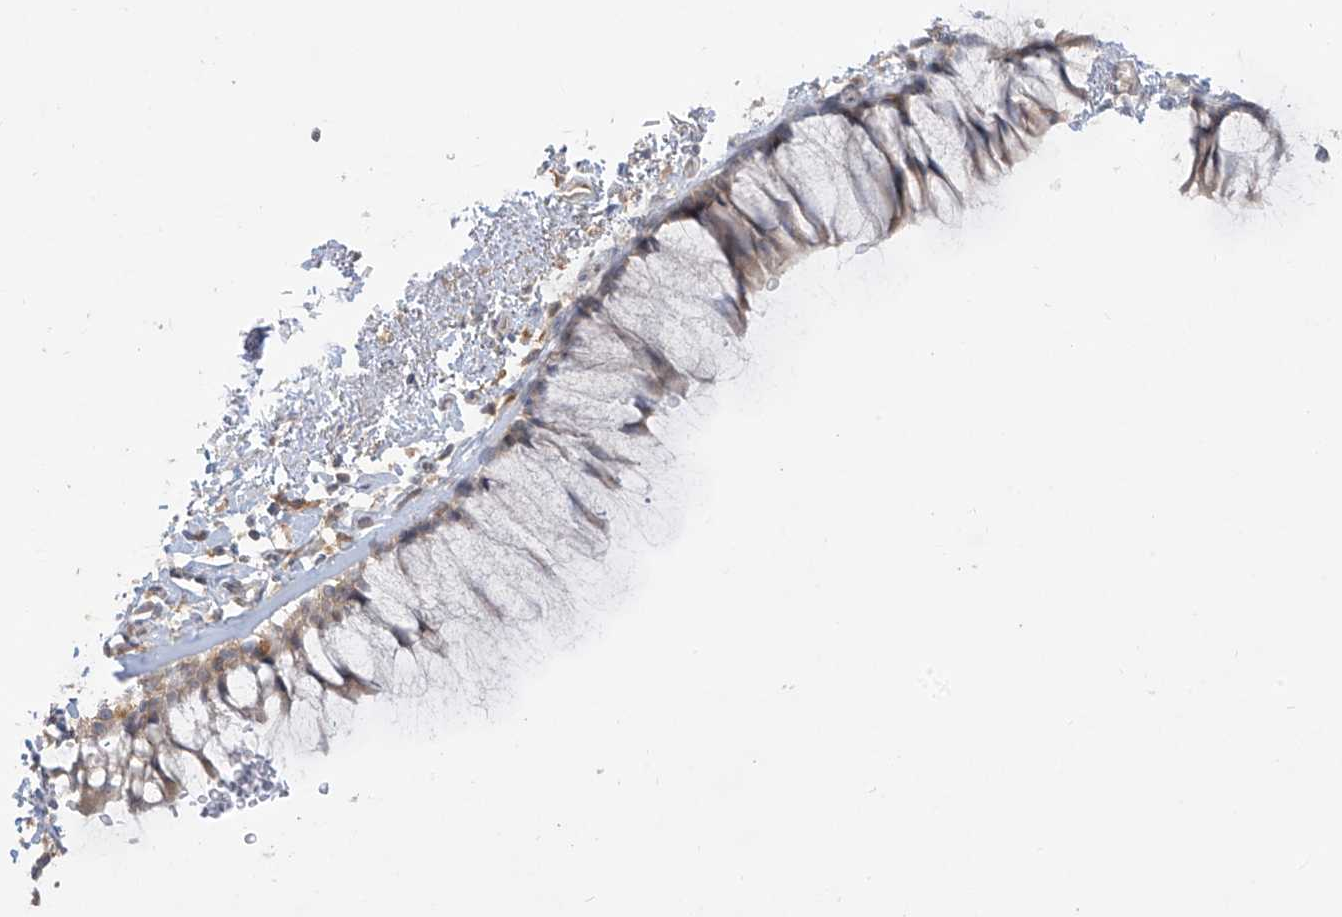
{"staining": {"intensity": "weak", "quantity": "<25%", "location": "cytoplasmic/membranous"}, "tissue": "bronchus", "cell_type": "Respiratory epithelial cells", "image_type": "normal", "snomed": [{"axis": "morphology", "description": "Normal tissue, NOS"}, {"axis": "topography", "description": "Cartilage tissue"}, {"axis": "topography", "description": "Bronchus"}], "caption": "Immunohistochemistry (IHC) photomicrograph of unremarkable bronchus: human bronchus stained with DAB reveals no significant protein expression in respiratory epithelial cells. The staining is performed using DAB (3,3'-diaminobenzidine) brown chromogen with nuclei counter-stained in using hematoxylin.", "gene": "ANGEL2", "patient": {"sex": "female", "age": 73}}